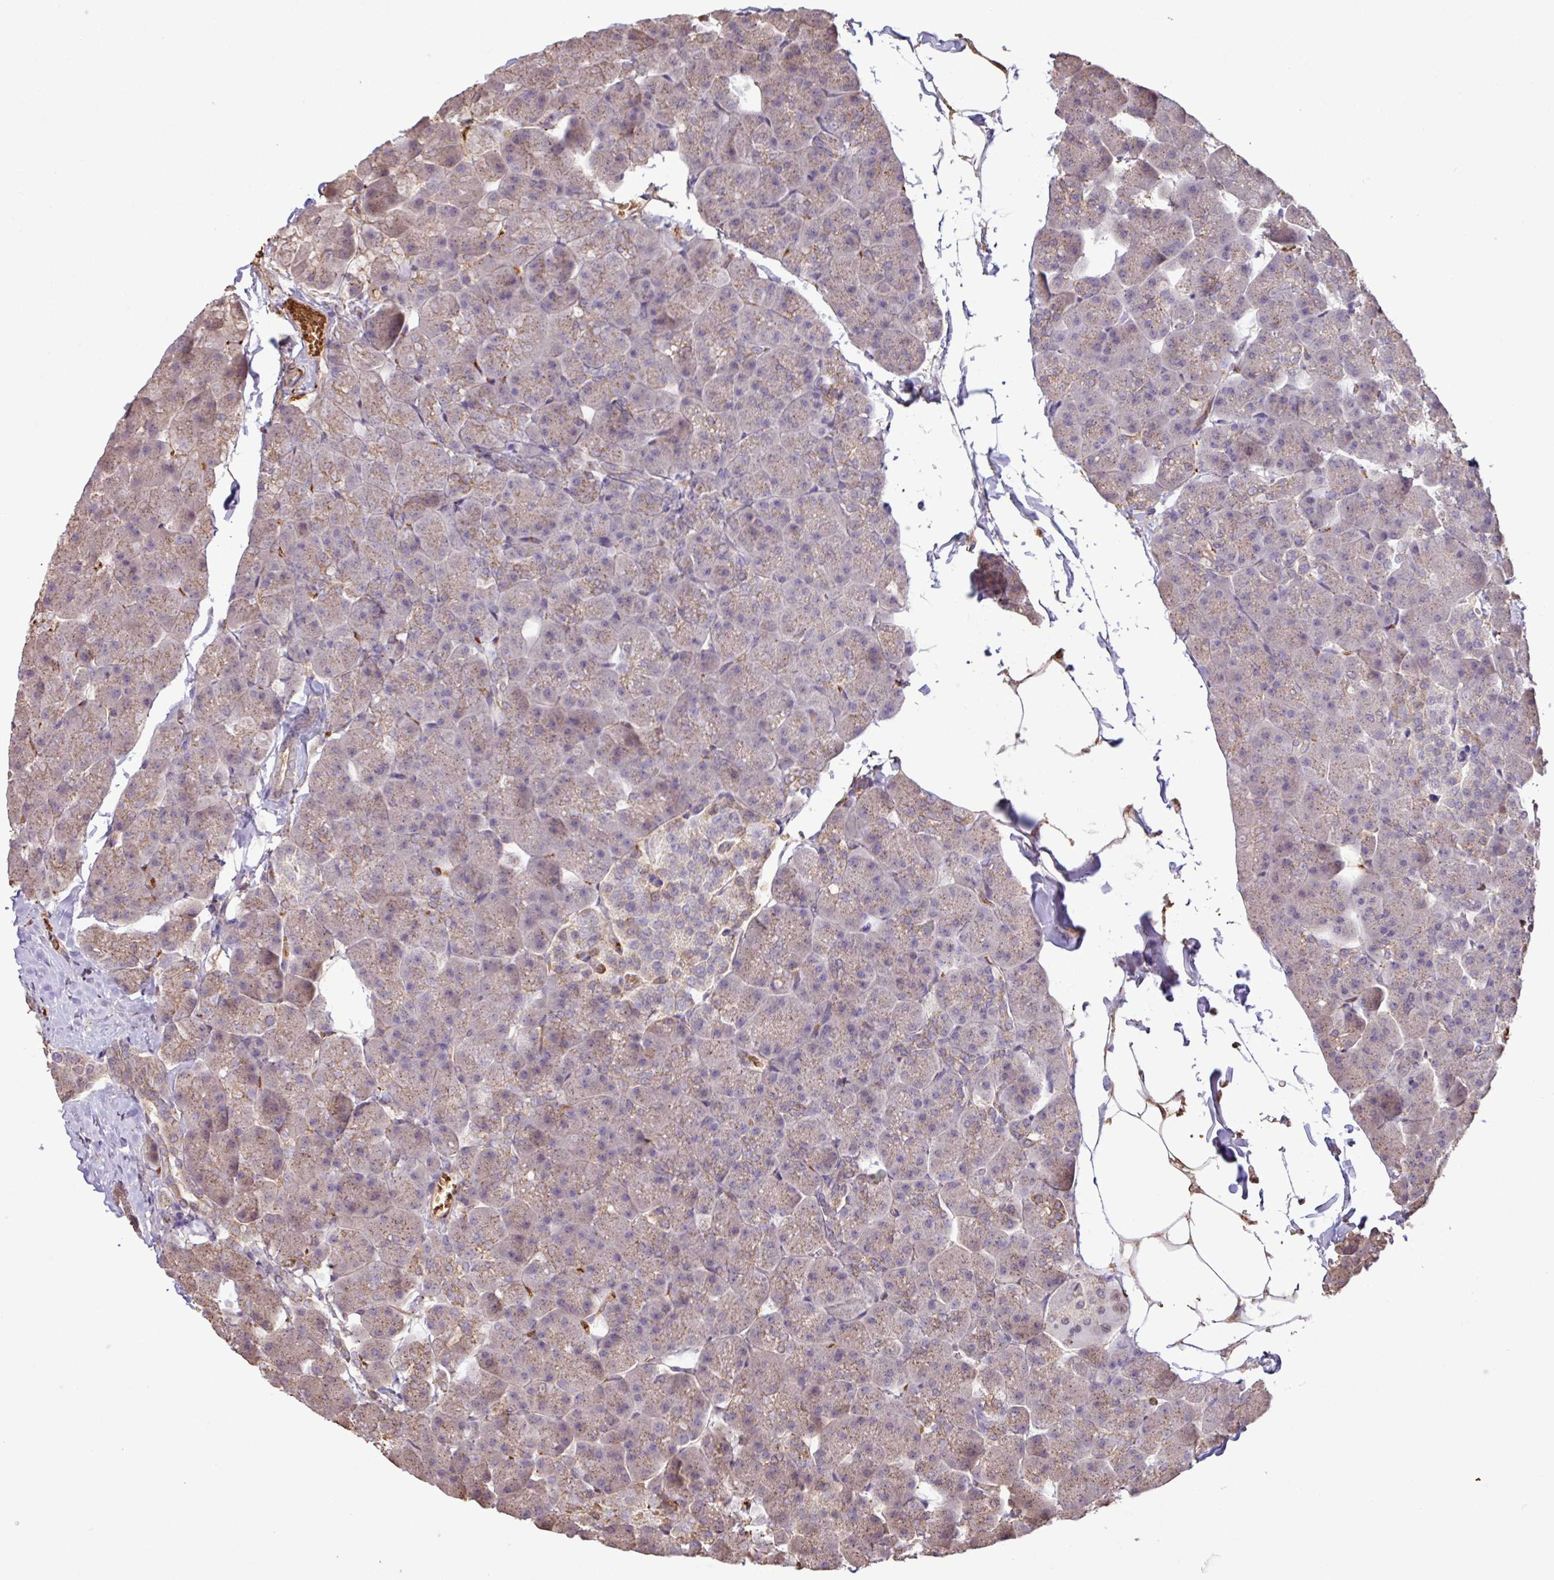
{"staining": {"intensity": "weak", "quantity": "25%-75%", "location": "cytoplasmic/membranous"}, "tissue": "pancreas", "cell_type": "Exocrine glandular cells", "image_type": "normal", "snomed": [{"axis": "morphology", "description": "Normal tissue, NOS"}, {"axis": "topography", "description": "Pancreas"}], "caption": "This histopathology image exhibits immunohistochemistry staining of unremarkable human pancreas, with low weak cytoplasmic/membranous staining in approximately 25%-75% of exocrine glandular cells.", "gene": "CHST11", "patient": {"sex": "male", "age": 35}}